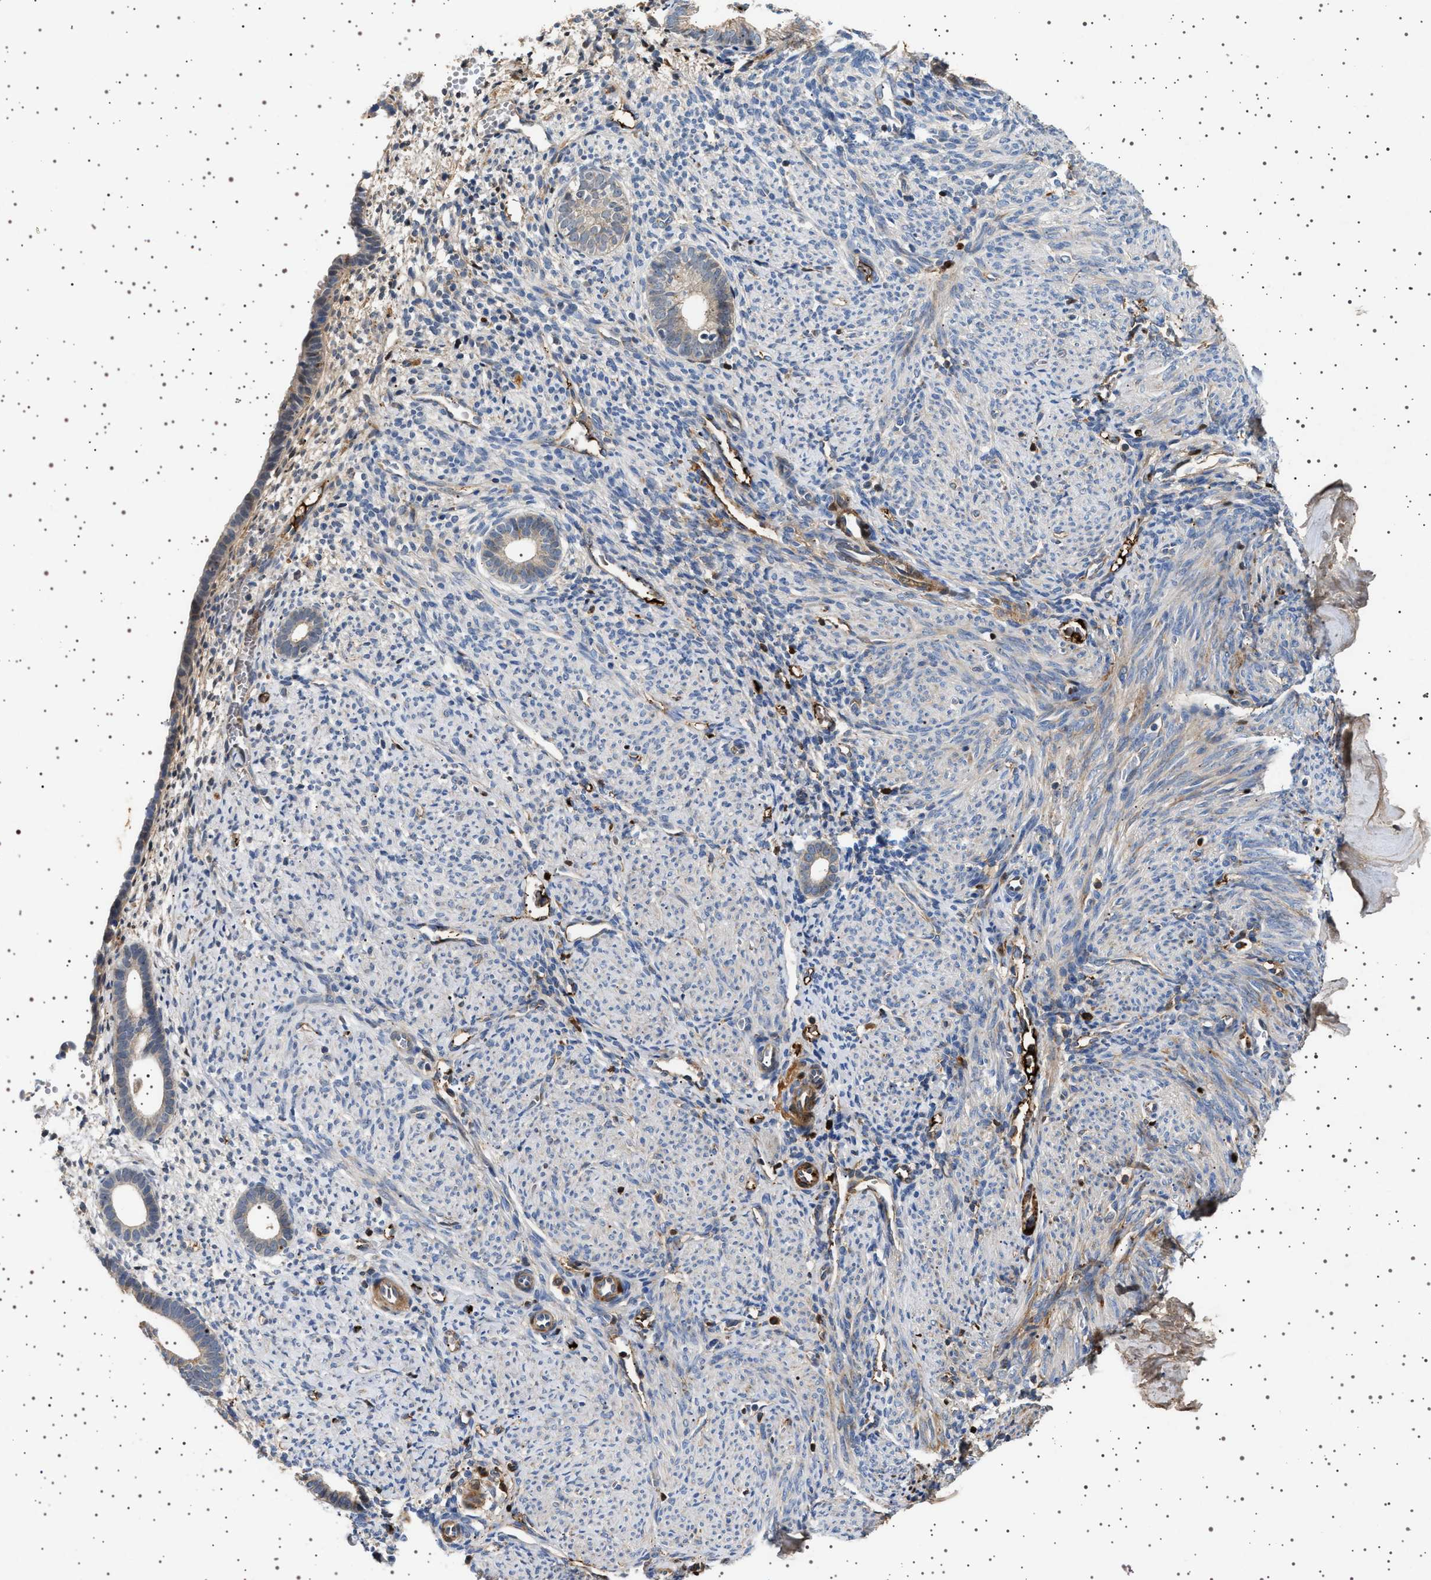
{"staining": {"intensity": "moderate", "quantity": "<25%", "location": "cytoplasmic/membranous"}, "tissue": "endometrium", "cell_type": "Cells in endometrial stroma", "image_type": "normal", "snomed": [{"axis": "morphology", "description": "Normal tissue, NOS"}, {"axis": "morphology", "description": "Adenocarcinoma, NOS"}, {"axis": "topography", "description": "Endometrium"}], "caption": "Immunohistochemical staining of benign human endometrium displays <25% levels of moderate cytoplasmic/membranous protein positivity in approximately <25% of cells in endometrial stroma. Nuclei are stained in blue.", "gene": "FICD", "patient": {"sex": "female", "age": 57}}